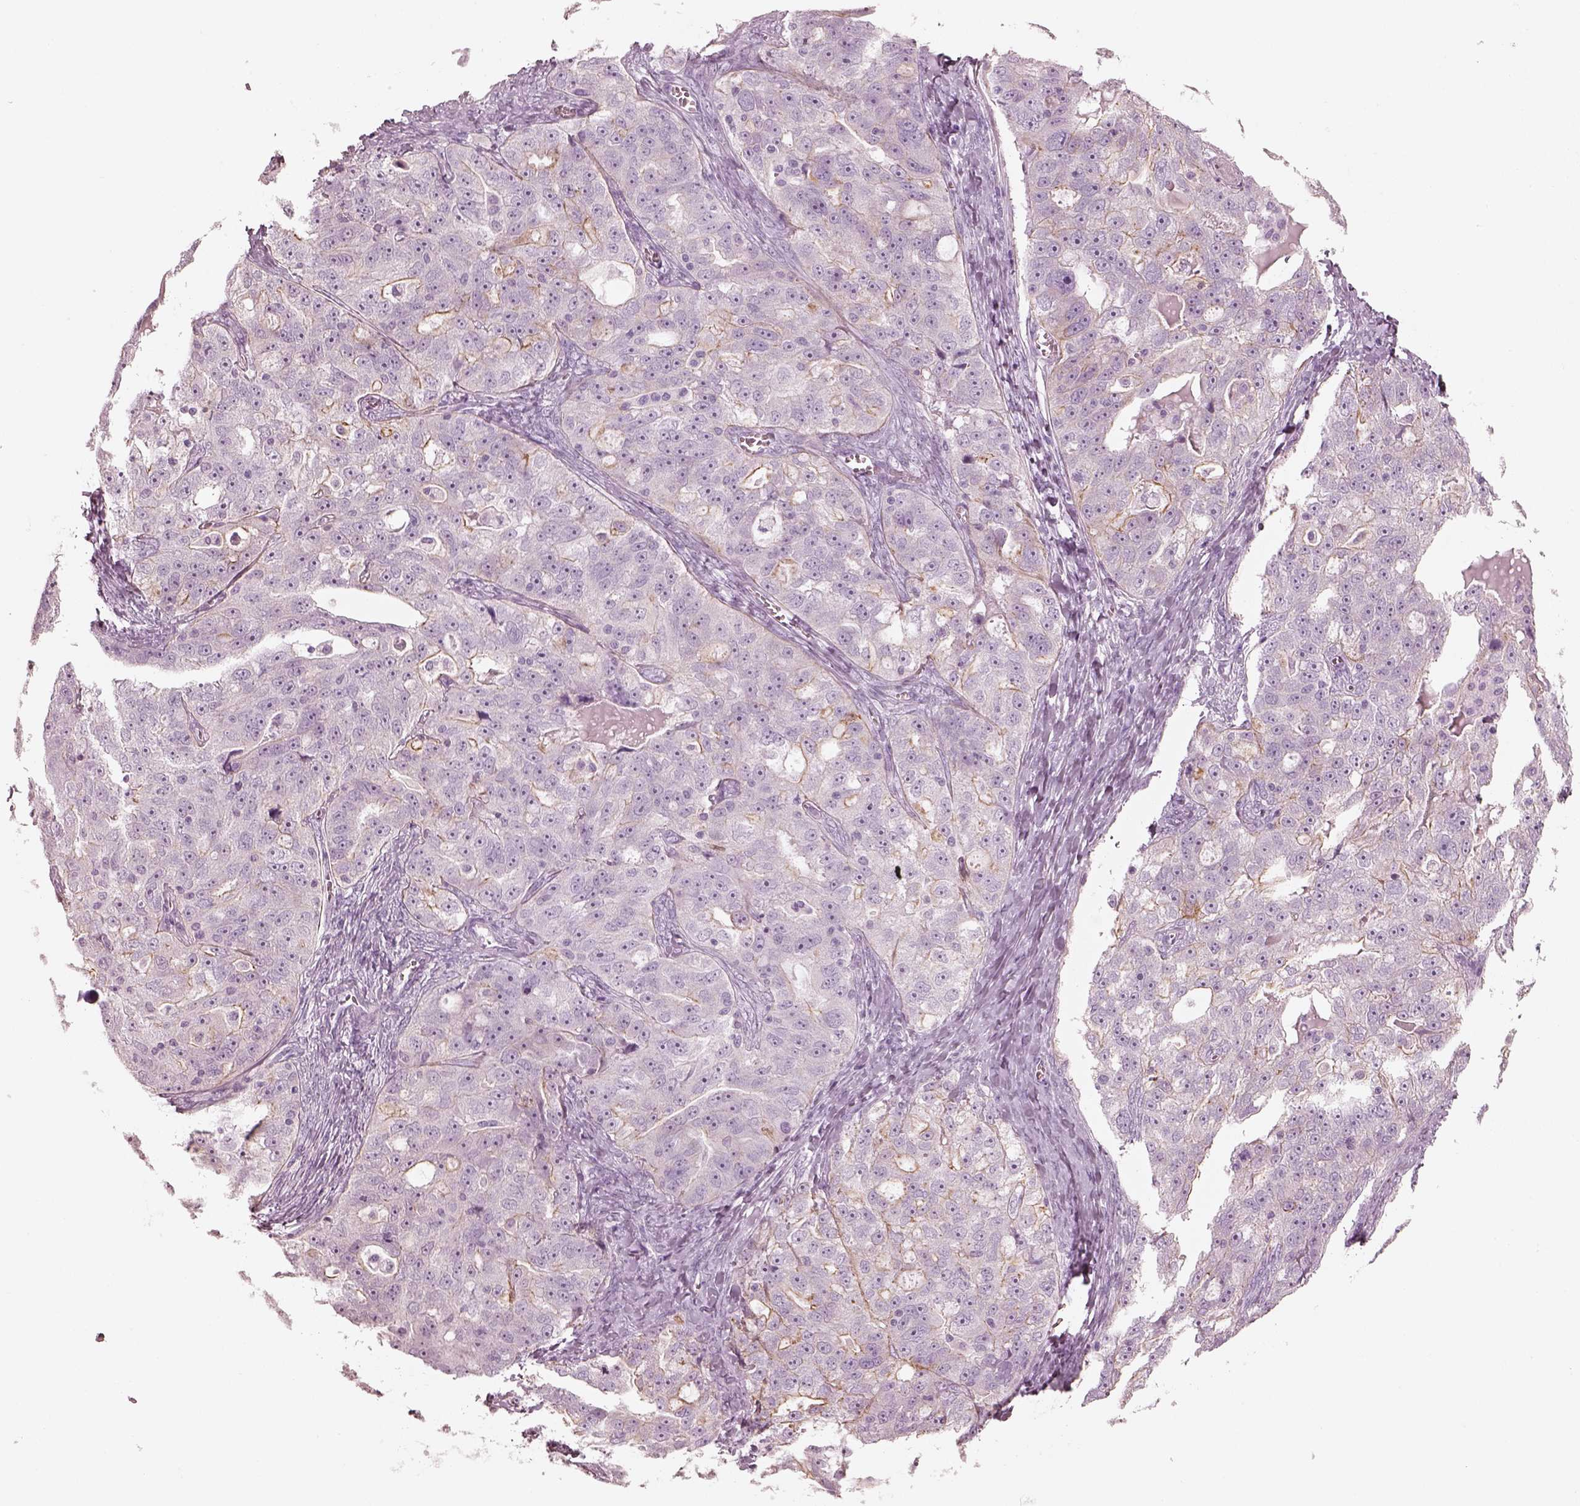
{"staining": {"intensity": "negative", "quantity": "none", "location": "none"}, "tissue": "ovarian cancer", "cell_type": "Tumor cells", "image_type": "cancer", "snomed": [{"axis": "morphology", "description": "Cystadenocarcinoma, serous, NOS"}, {"axis": "topography", "description": "Ovary"}], "caption": "This is an immunohistochemistry photomicrograph of ovarian cancer (serous cystadenocarcinoma). There is no expression in tumor cells.", "gene": "PON3", "patient": {"sex": "female", "age": 51}}